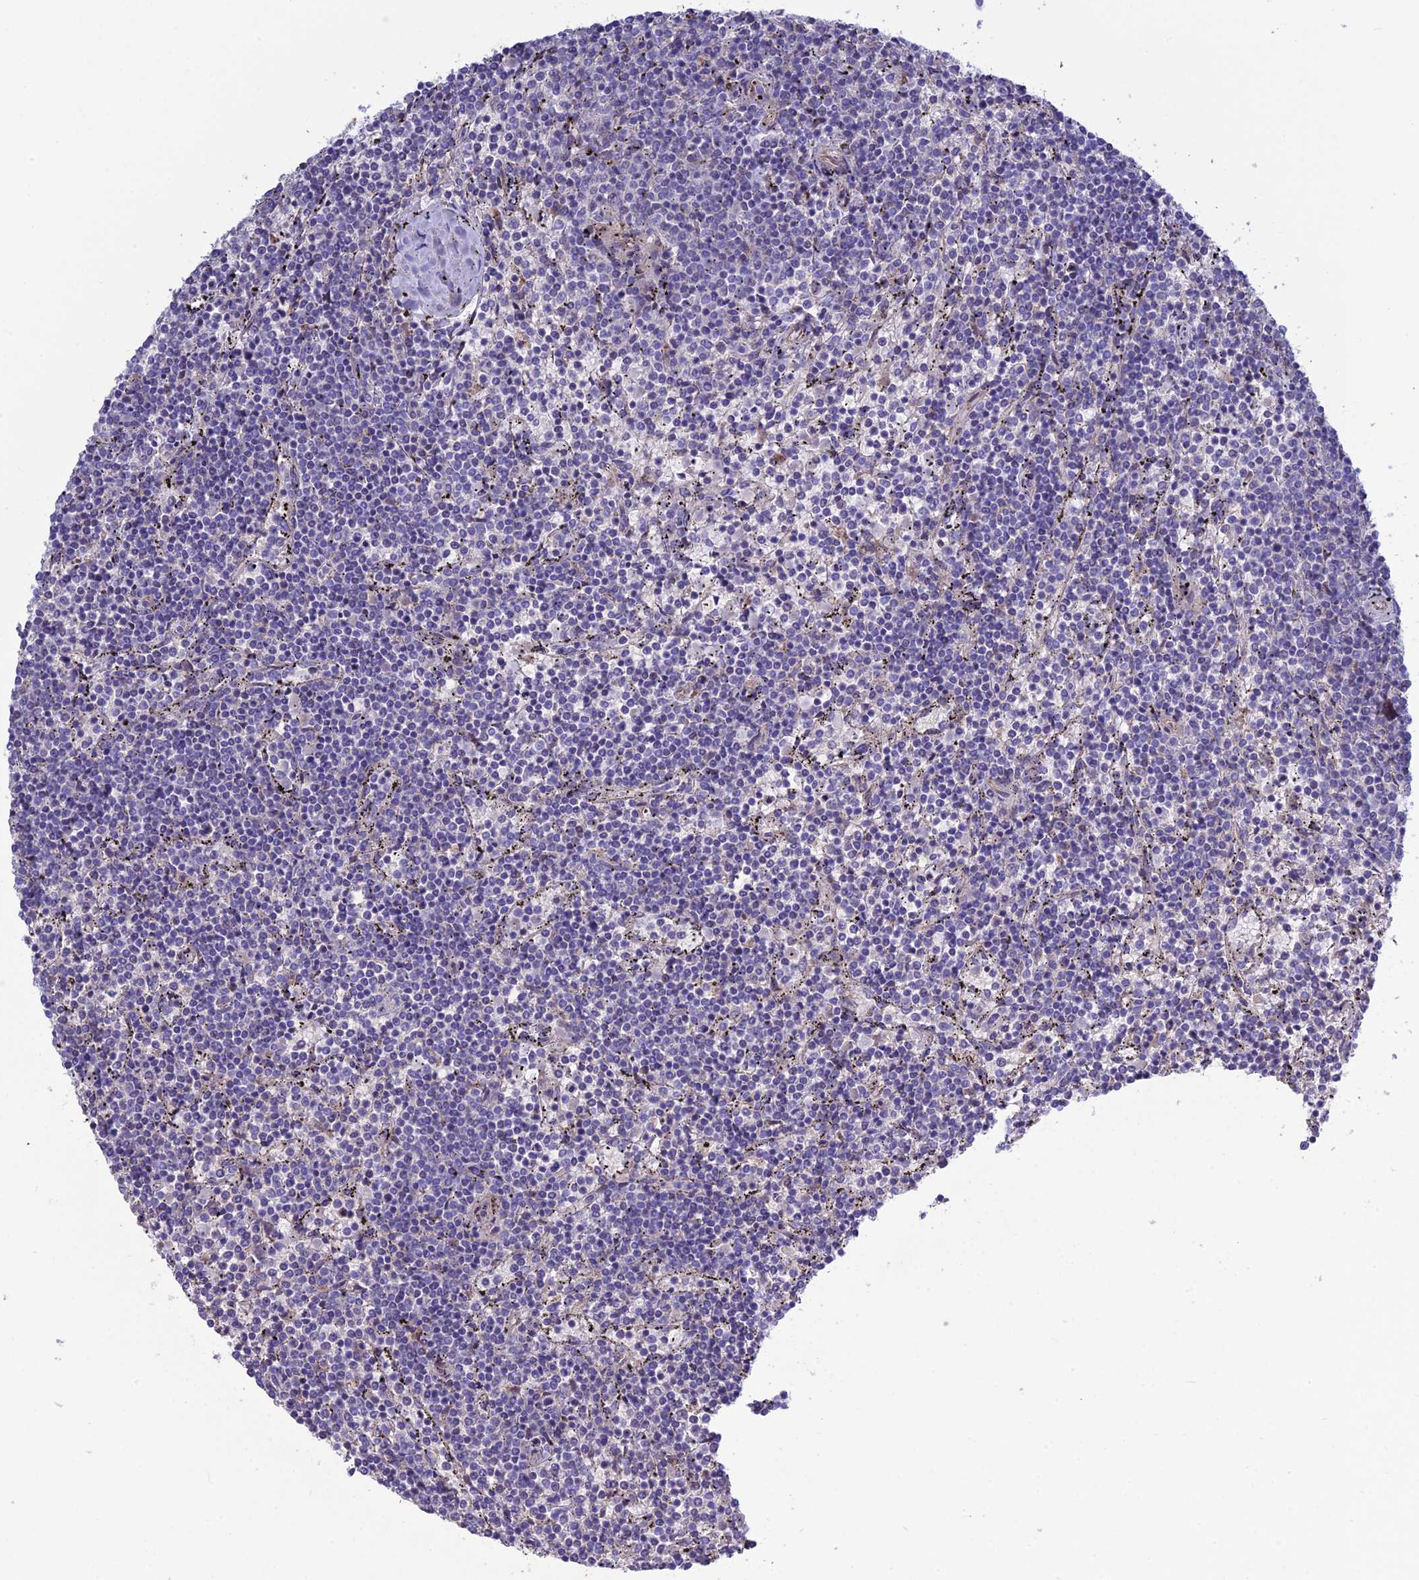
{"staining": {"intensity": "negative", "quantity": "none", "location": "none"}, "tissue": "lymphoma", "cell_type": "Tumor cells", "image_type": "cancer", "snomed": [{"axis": "morphology", "description": "Malignant lymphoma, non-Hodgkin's type, Low grade"}, {"axis": "topography", "description": "Spleen"}], "caption": "High power microscopy histopathology image of an IHC micrograph of malignant lymphoma, non-Hodgkin's type (low-grade), revealing no significant expression in tumor cells. (DAB IHC with hematoxylin counter stain).", "gene": "BHMT2", "patient": {"sex": "female", "age": 50}}